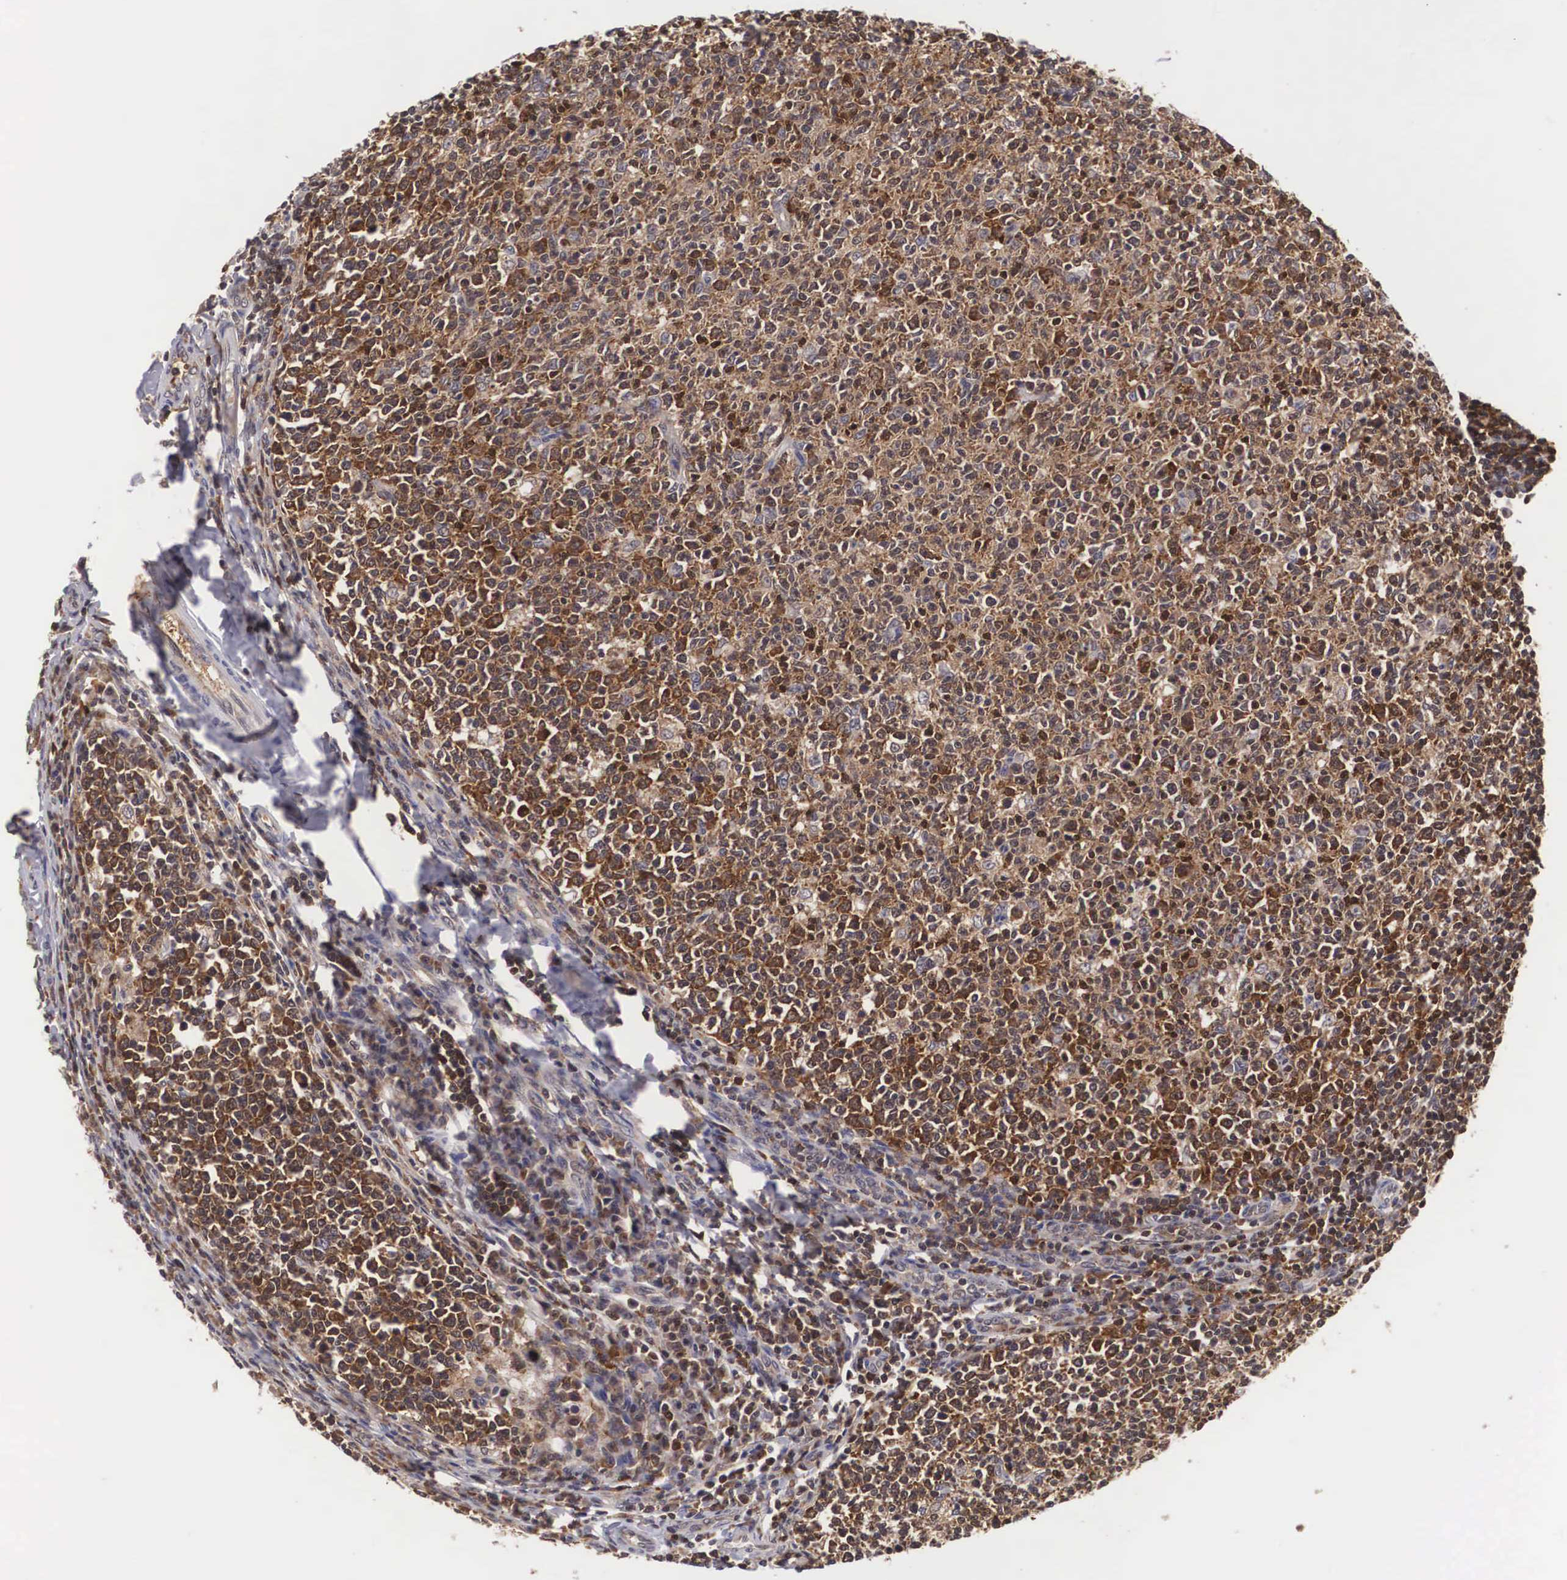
{"staining": {"intensity": "strong", "quantity": "25%-75%", "location": "cytoplasmic/membranous,nuclear"}, "tissue": "tonsil", "cell_type": "Germinal center cells", "image_type": "normal", "snomed": [{"axis": "morphology", "description": "Normal tissue, NOS"}, {"axis": "topography", "description": "Tonsil"}], "caption": "IHC photomicrograph of benign tonsil: human tonsil stained using immunohistochemistry (IHC) displays high levels of strong protein expression localized specifically in the cytoplasmic/membranous,nuclear of germinal center cells, appearing as a cytoplasmic/membranous,nuclear brown color.", "gene": "ADSL", "patient": {"sex": "male", "age": 6}}